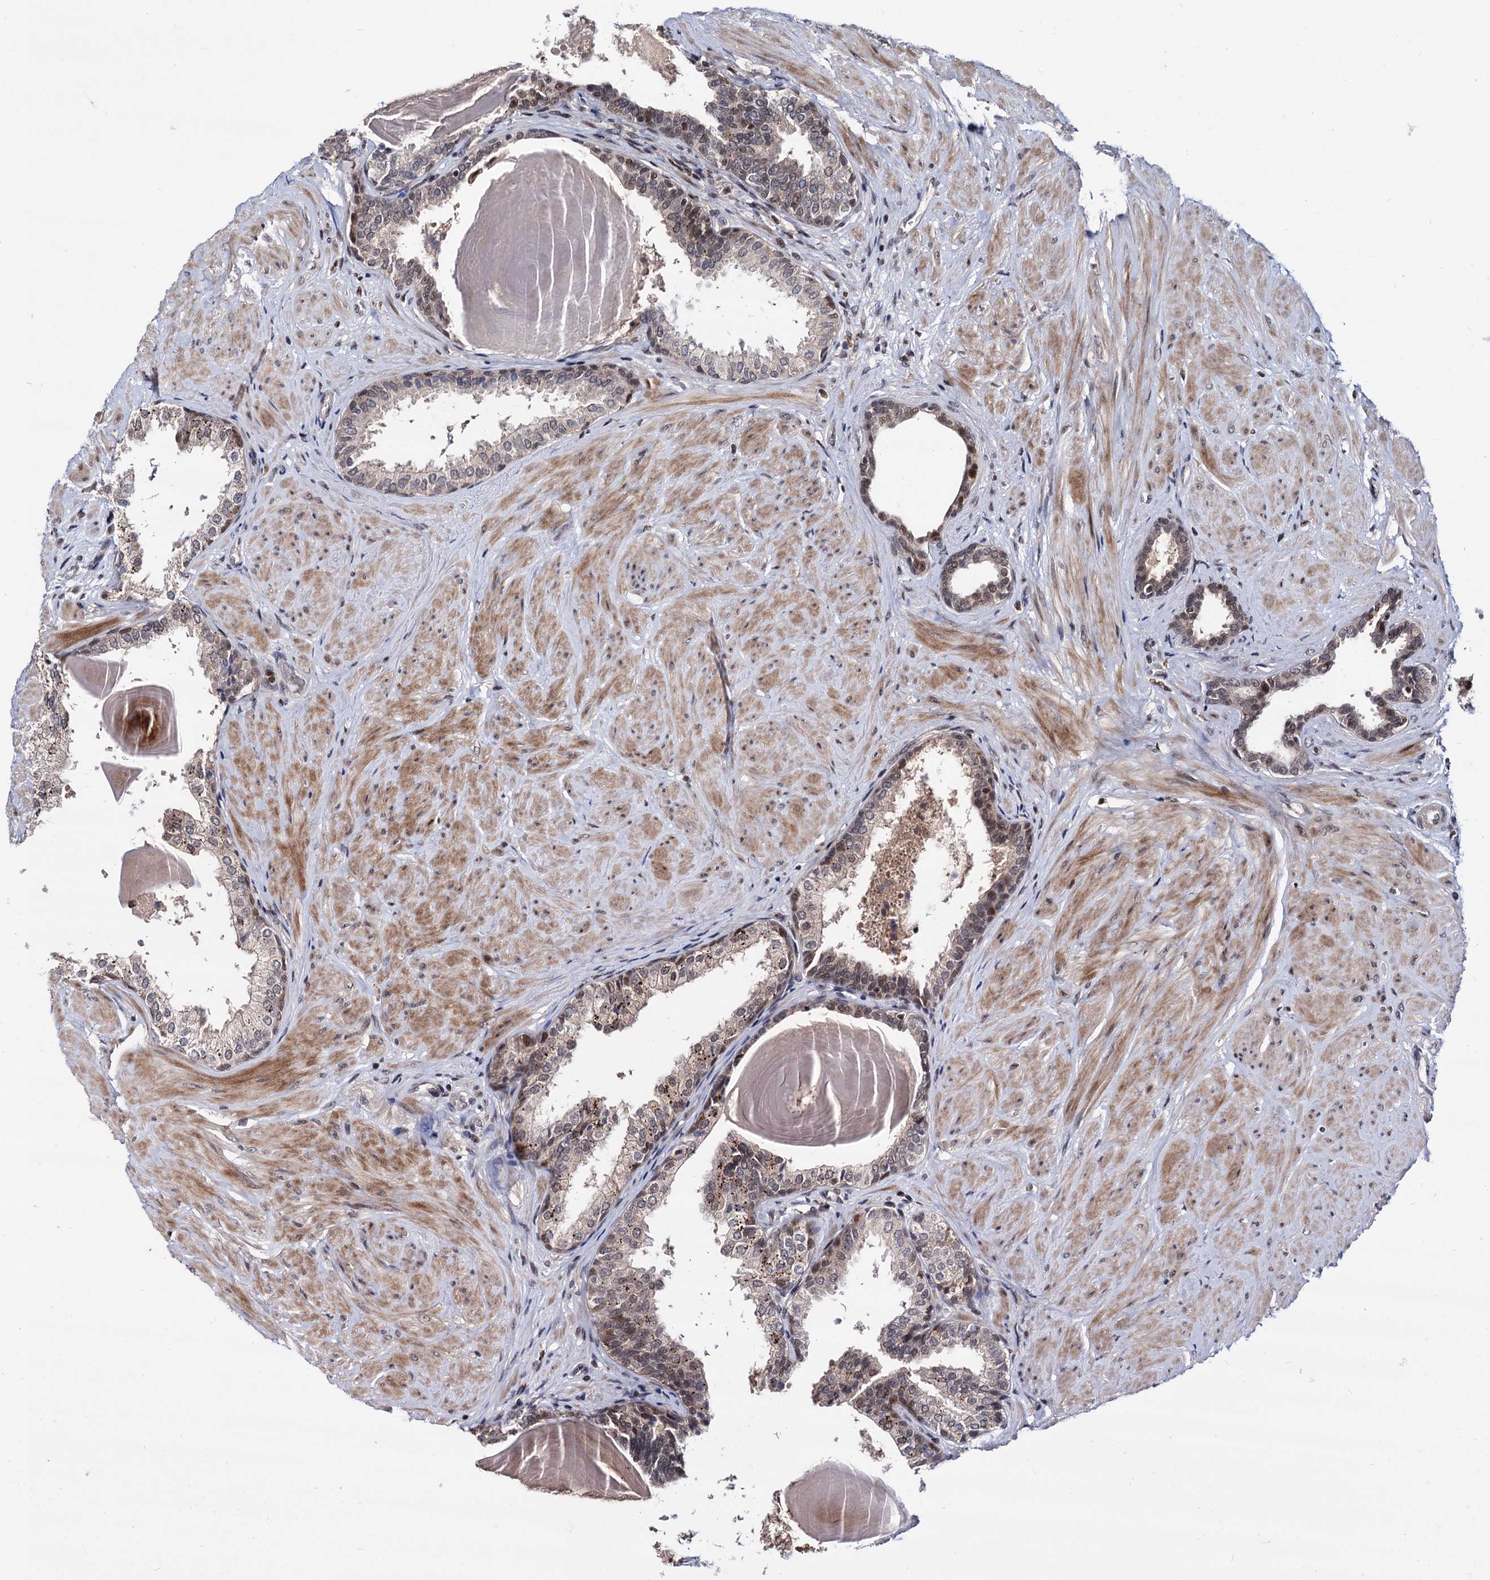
{"staining": {"intensity": "moderate", "quantity": "25%-75%", "location": "cytoplasmic/membranous"}, "tissue": "prostate", "cell_type": "Glandular cells", "image_type": "normal", "snomed": [{"axis": "morphology", "description": "Normal tissue, NOS"}, {"axis": "topography", "description": "Prostate"}], "caption": "High-power microscopy captured an IHC micrograph of normal prostate, revealing moderate cytoplasmic/membranous staining in approximately 25%-75% of glandular cells. Immunohistochemistry (ihc) stains the protein in brown and the nuclei are stained blue.", "gene": "RNASEH2B", "patient": {"sex": "male", "age": 48}}